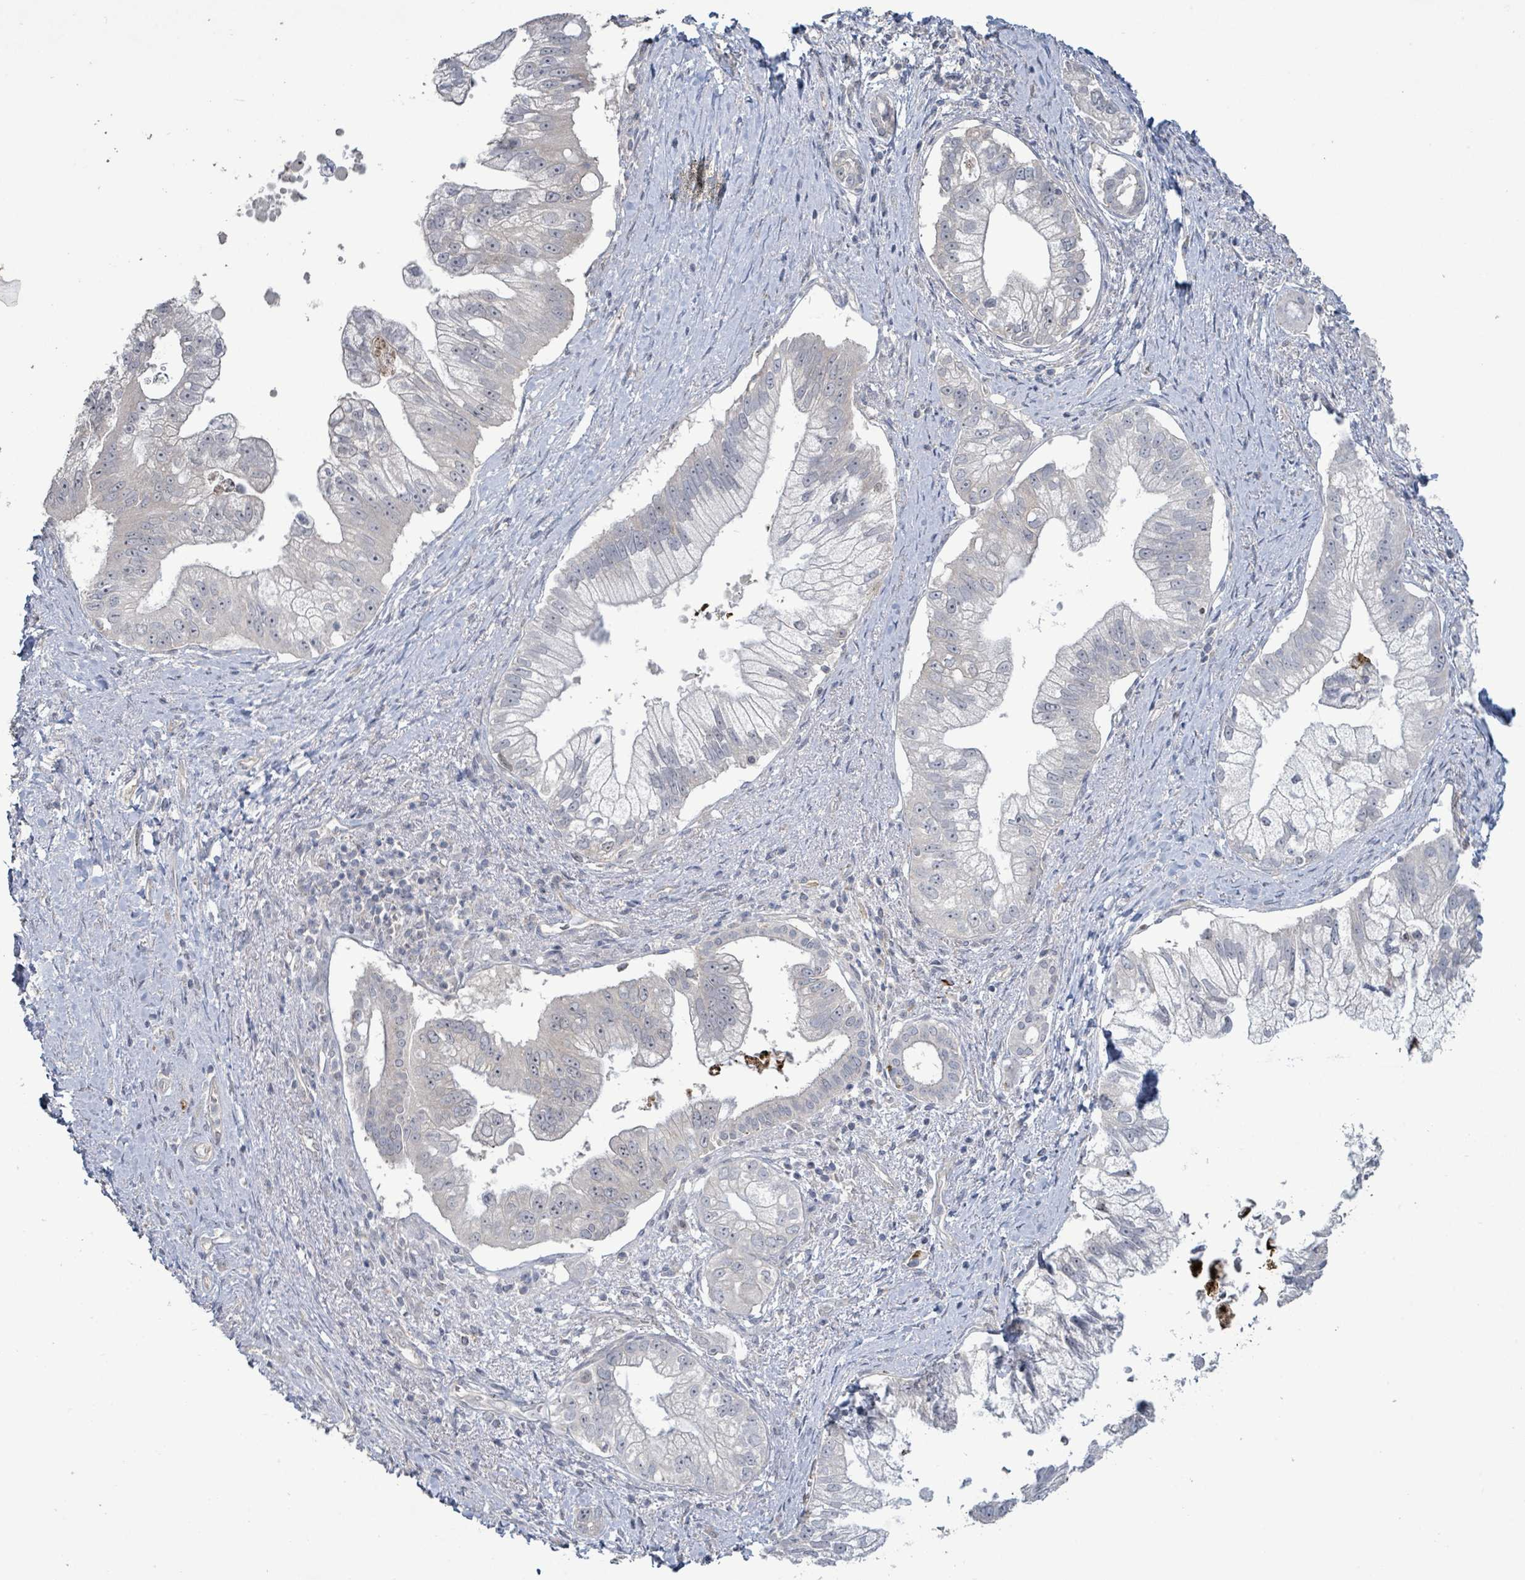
{"staining": {"intensity": "negative", "quantity": "none", "location": "none"}, "tissue": "pancreatic cancer", "cell_type": "Tumor cells", "image_type": "cancer", "snomed": [{"axis": "morphology", "description": "Adenocarcinoma, NOS"}, {"axis": "topography", "description": "Pancreas"}], "caption": "Micrograph shows no significant protein staining in tumor cells of adenocarcinoma (pancreatic). Nuclei are stained in blue.", "gene": "LILRA4", "patient": {"sex": "male", "age": 70}}